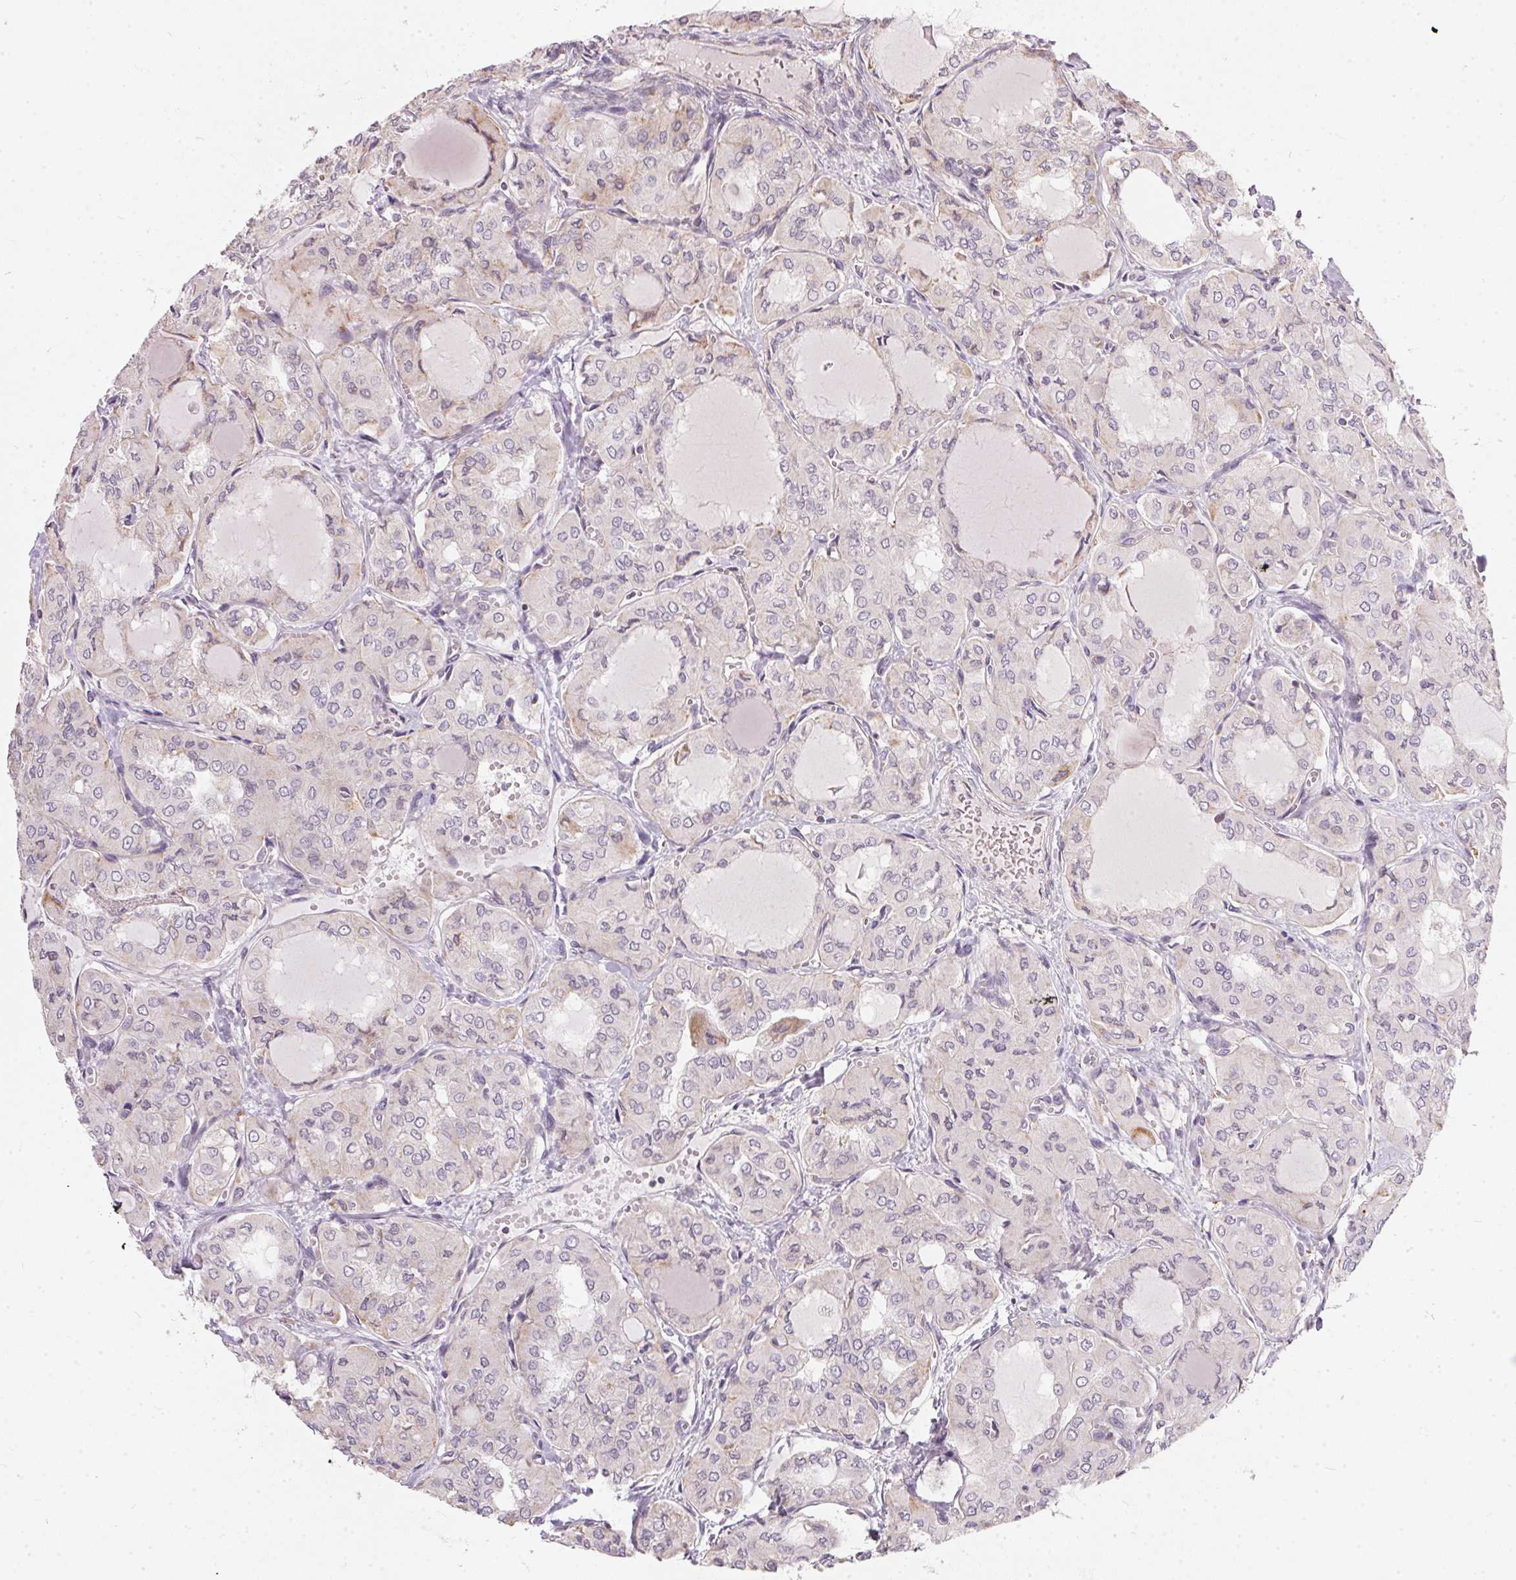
{"staining": {"intensity": "negative", "quantity": "none", "location": "none"}, "tissue": "thyroid cancer", "cell_type": "Tumor cells", "image_type": "cancer", "snomed": [{"axis": "morphology", "description": "Papillary adenocarcinoma, NOS"}, {"axis": "topography", "description": "Thyroid gland"}], "caption": "High magnification brightfield microscopy of thyroid cancer stained with DAB (brown) and counterstained with hematoxylin (blue): tumor cells show no significant expression. (DAB immunohistochemistry (IHC), high magnification).", "gene": "VWA5B2", "patient": {"sex": "male", "age": 20}}